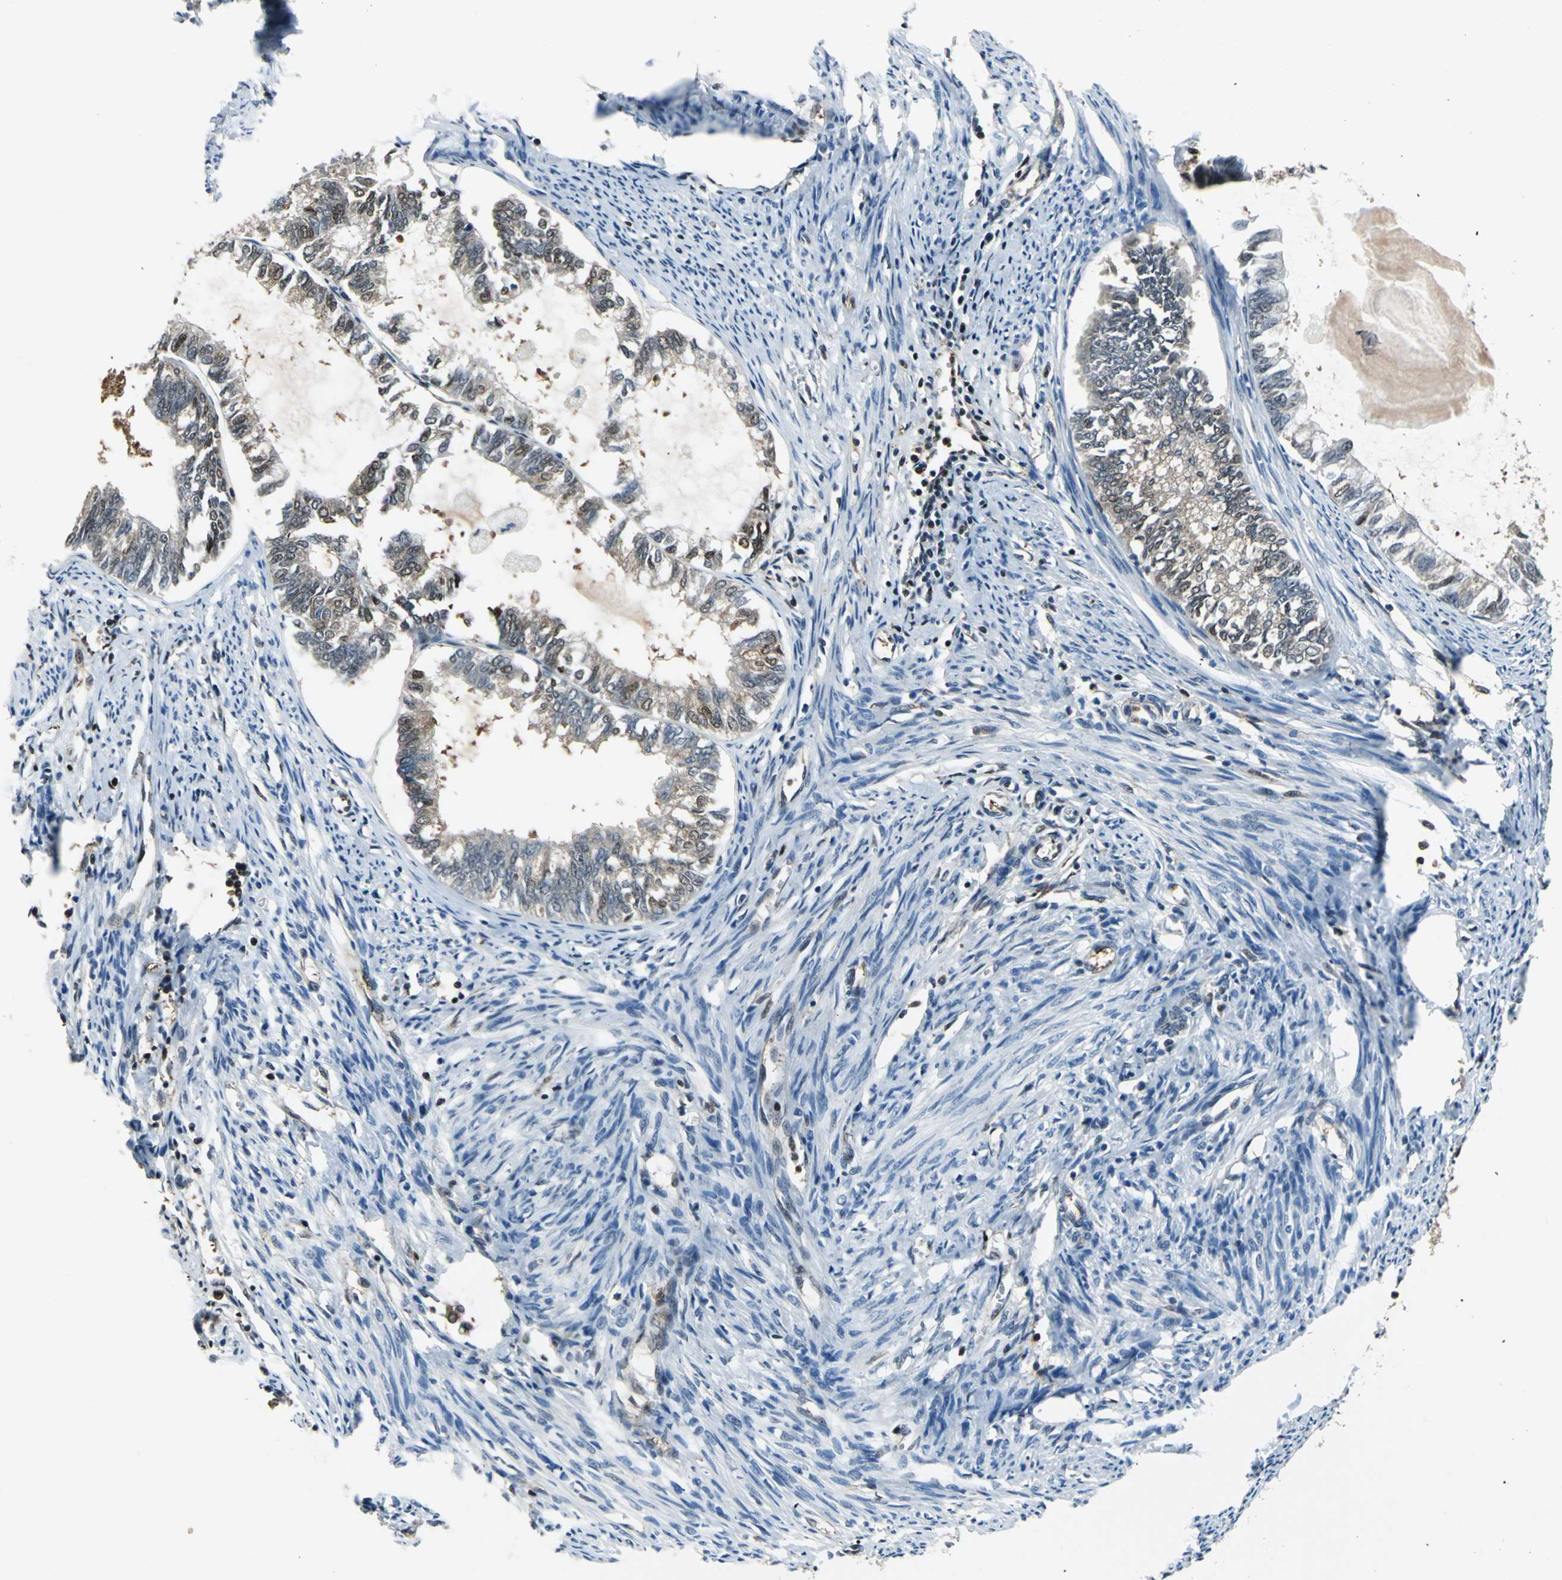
{"staining": {"intensity": "negative", "quantity": "none", "location": "none"}, "tissue": "endometrial cancer", "cell_type": "Tumor cells", "image_type": "cancer", "snomed": [{"axis": "morphology", "description": "Adenocarcinoma, NOS"}, {"axis": "topography", "description": "Endometrium"}], "caption": "The histopathology image exhibits no staining of tumor cells in adenocarcinoma (endometrial). (Stains: DAB immunohistochemistry with hematoxylin counter stain, Microscopy: brightfield microscopy at high magnification).", "gene": "PSME1", "patient": {"sex": "female", "age": 86}}